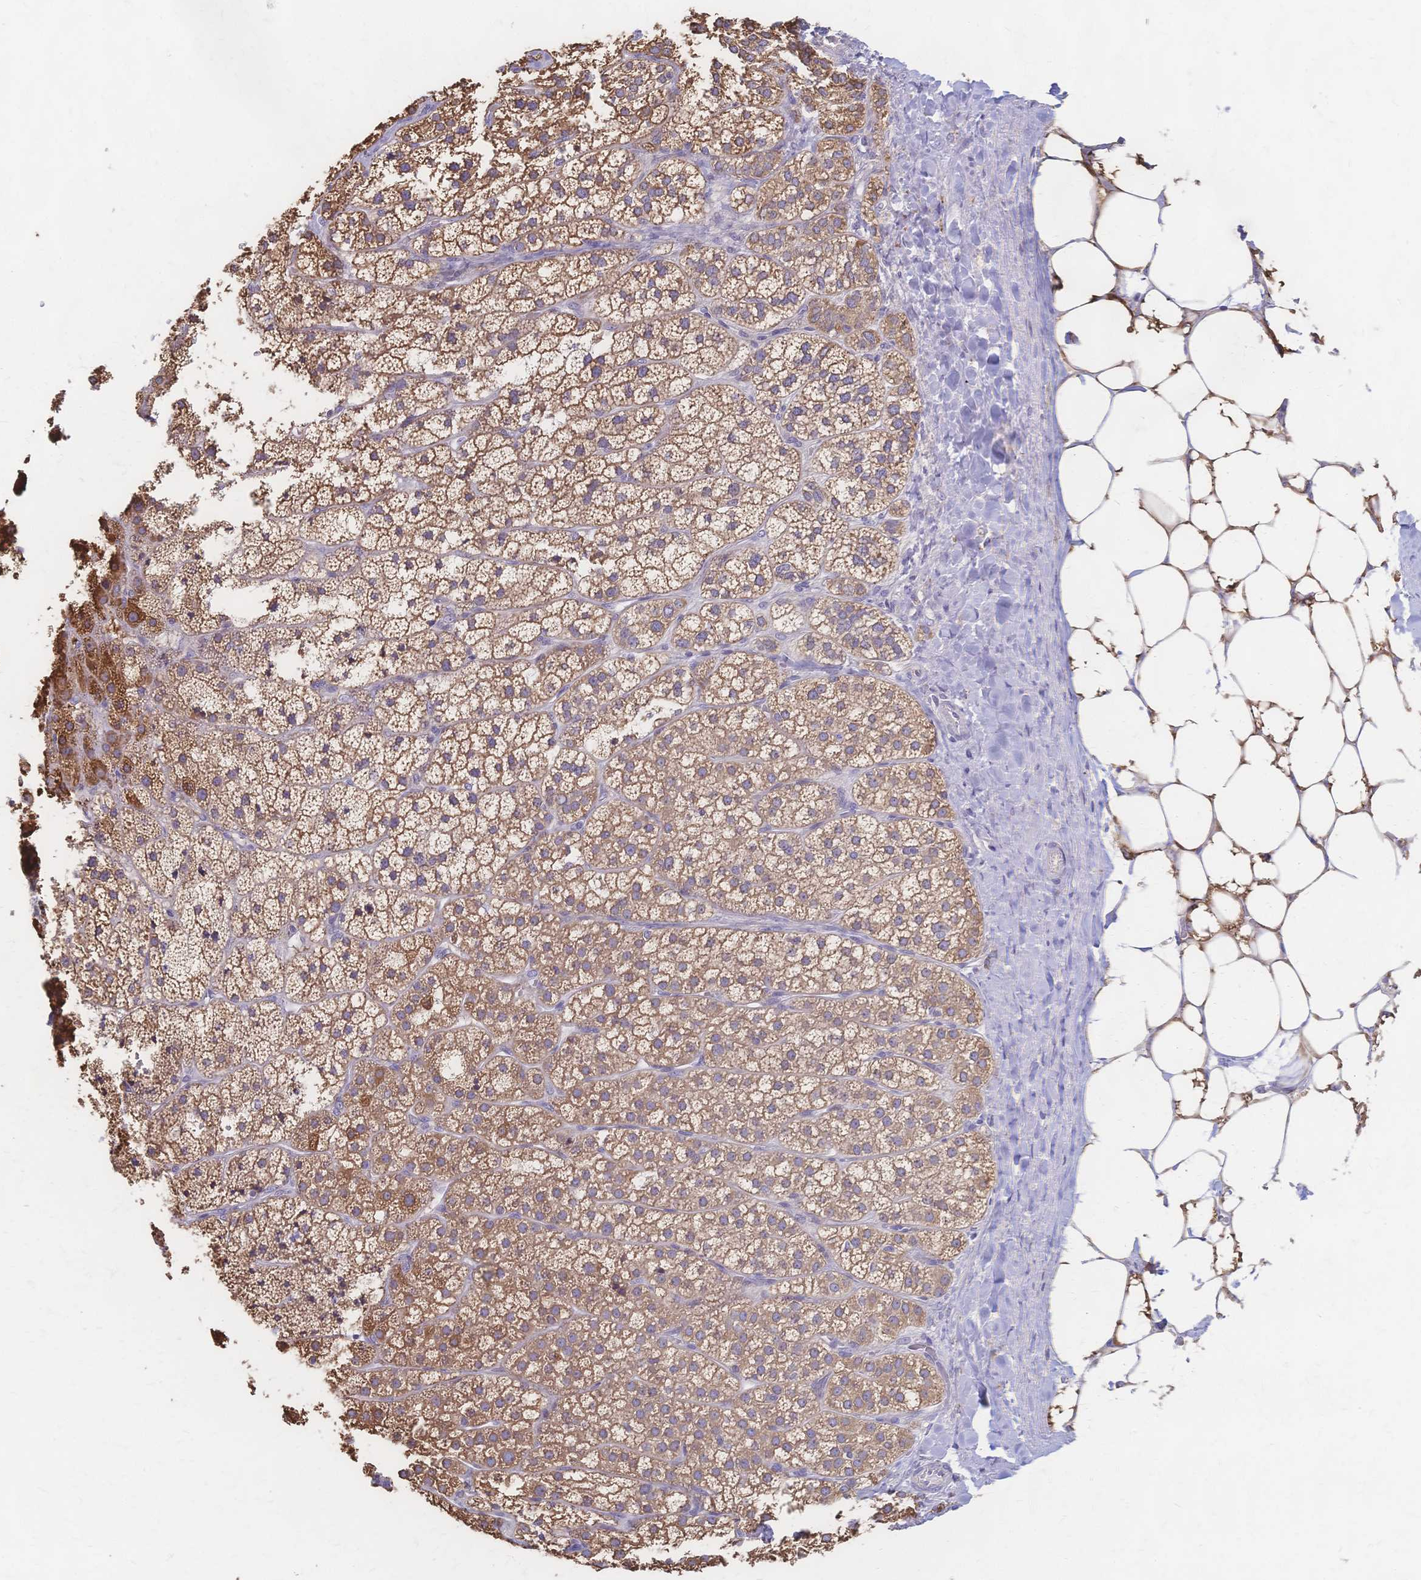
{"staining": {"intensity": "strong", "quantity": "25%-75%", "location": "cytoplasmic/membranous"}, "tissue": "adrenal gland", "cell_type": "Glandular cells", "image_type": "normal", "snomed": [{"axis": "morphology", "description": "Normal tissue, NOS"}, {"axis": "topography", "description": "Adrenal gland"}], "caption": "Protein expression analysis of unremarkable adrenal gland displays strong cytoplasmic/membranous expression in approximately 25%-75% of glandular cells. The staining is performed using DAB brown chromogen to label protein expression. The nuclei are counter-stained blue using hematoxylin.", "gene": "CYB5A", "patient": {"sex": "male", "age": 53}}